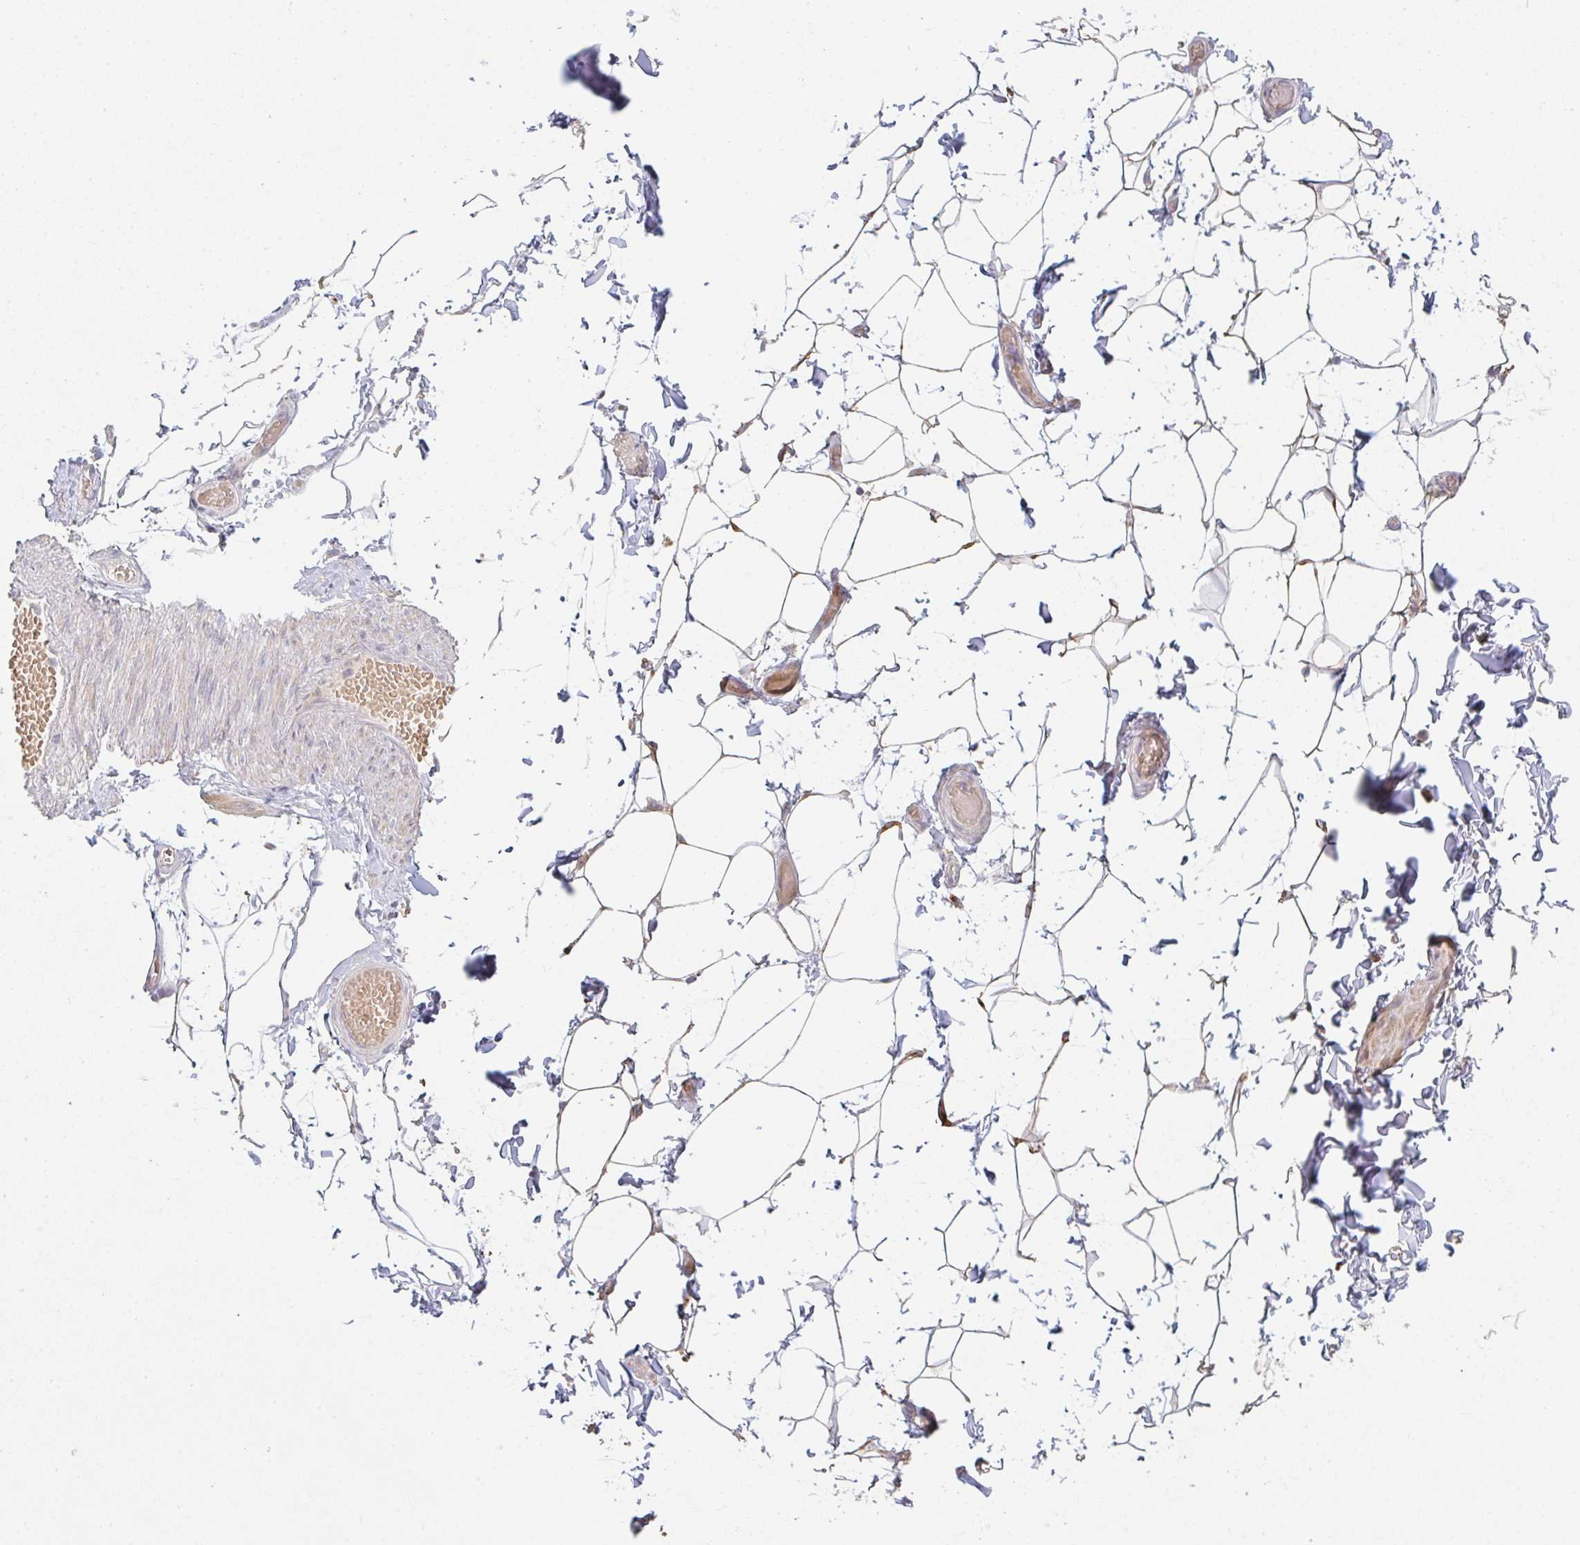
{"staining": {"intensity": "moderate", "quantity": ">75%", "location": "cytoplasmic/membranous"}, "tissue": "adipose tissue", "cell_type": "Adipocytes", "image_type": "normal", "snomed": [{"axis": "morphology", "description": "Normal tissue, NOS"}, {"axis": "topography", "description": "Soft tissue"}, {"axis": "topography", "description": "Adipose tissue"}, {"axis": "topography", "description": "Vascular tissue"}, {"axis": "topography", "description": "Peripheral nerve tissue"}], "caption": "An image of adipose tissue stained for a protein exhibits moderate cytoplasmic/membranous brown staining in adipocytes. The protein is stained brown, and the nuclei are stained in blue (DAB (3,3'-diaminobenzidine) IHC with brightfield microscopy, high magnification).", "gene": "TMEM237", "patient": {"sex": "male", "age": 29}}